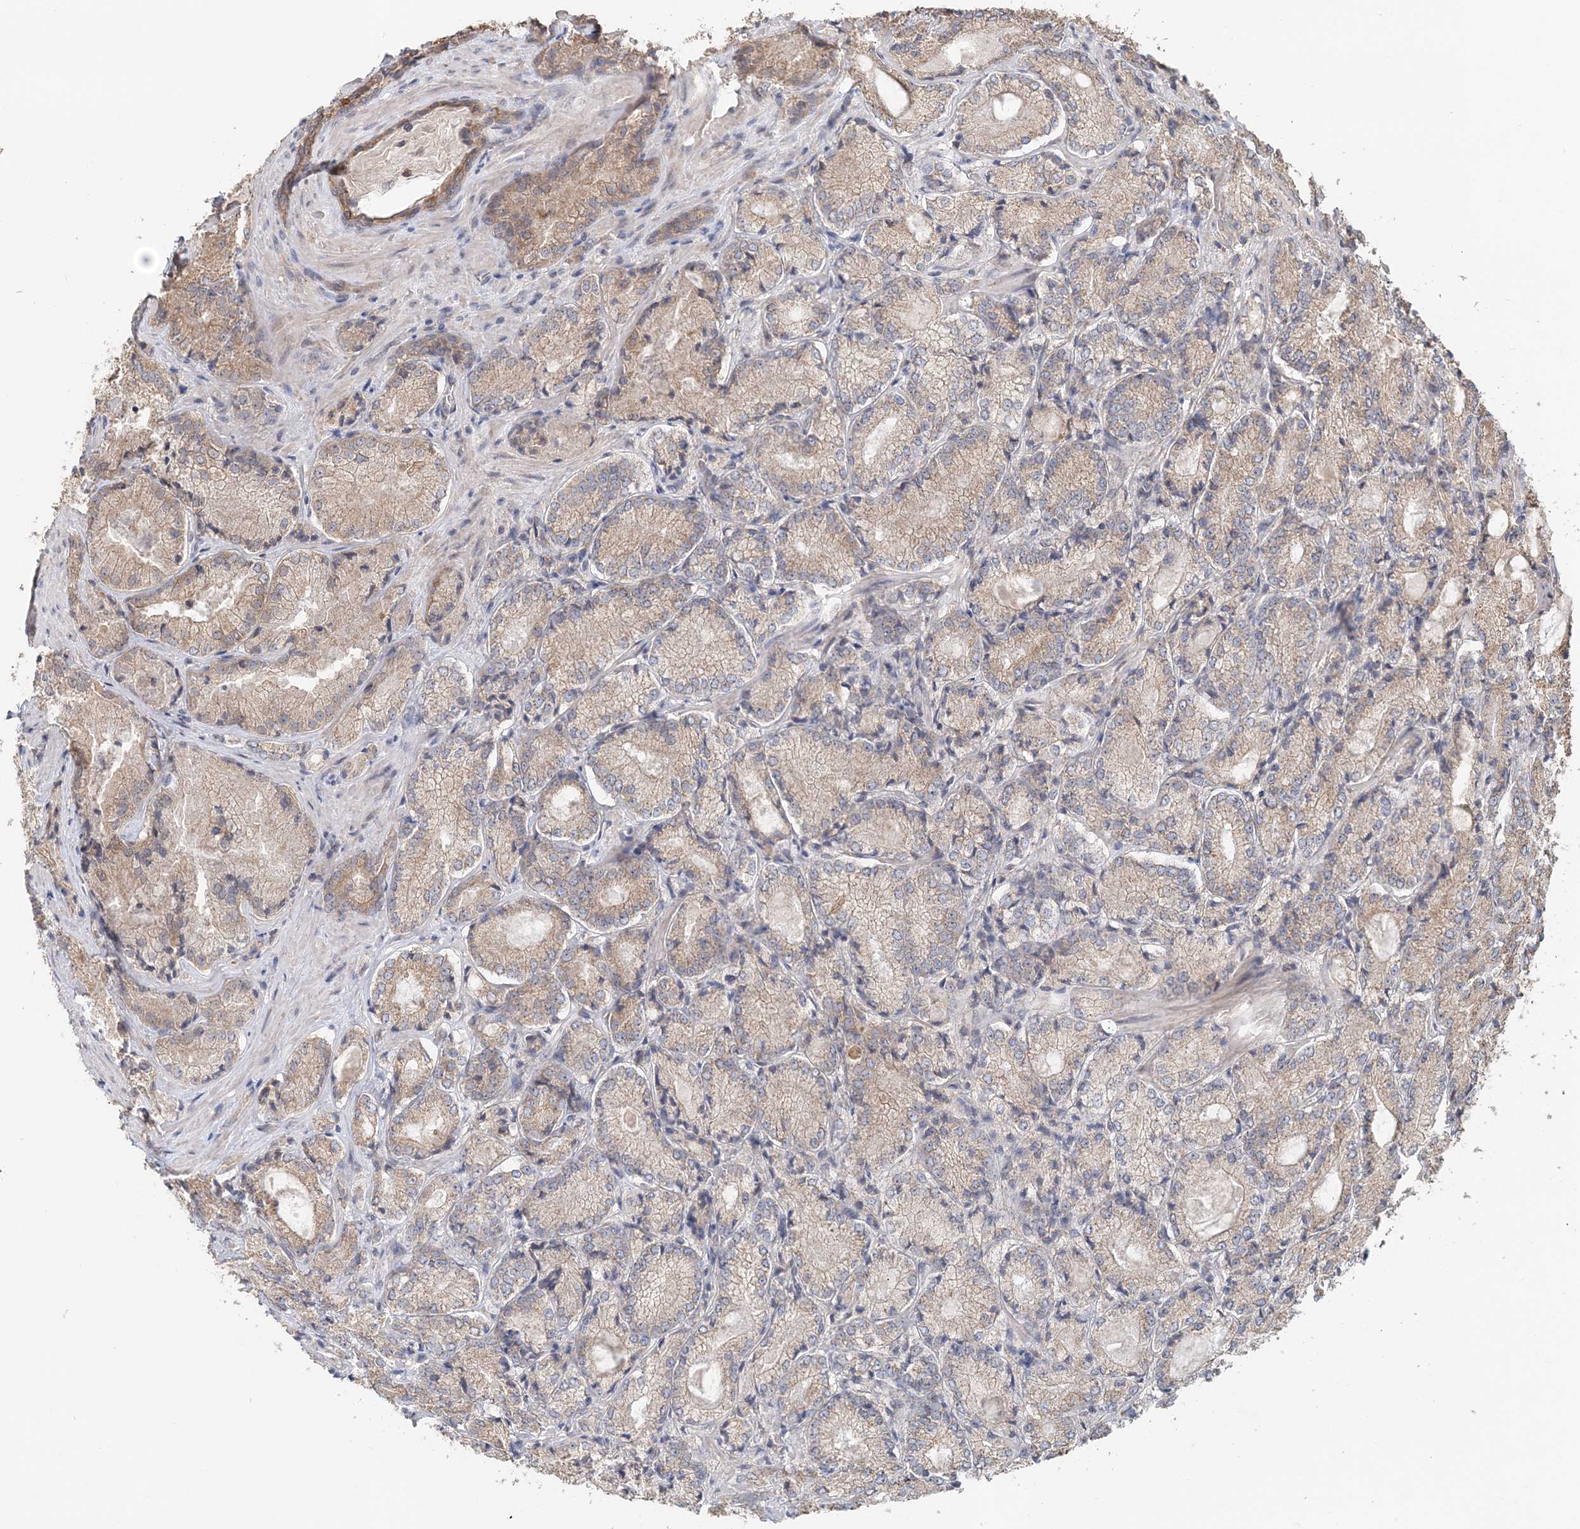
{"staining": {"intensity": "weak", "quantity": "25%-75%", "location": "cytoplasmic/membranous"}, "tissue": "prostate cancer", "cell_type": "Tumor cells", "image_type": "cancer", "snomed": [{"axis": "morphology", "description": "Adenocarcinoma, Low grade"}, {"axis": "topography", "description": "Prostate"}], "caption": "This is a micrograph of immunohistochemistry staining of prostate cancer (adenocarcinoma (low-grade)), which shows weak positivity in the cytoplasmic/membranous of tumor cells.", "gene": "FBXO38", "patient": {"sex": "male", "age": 74}}